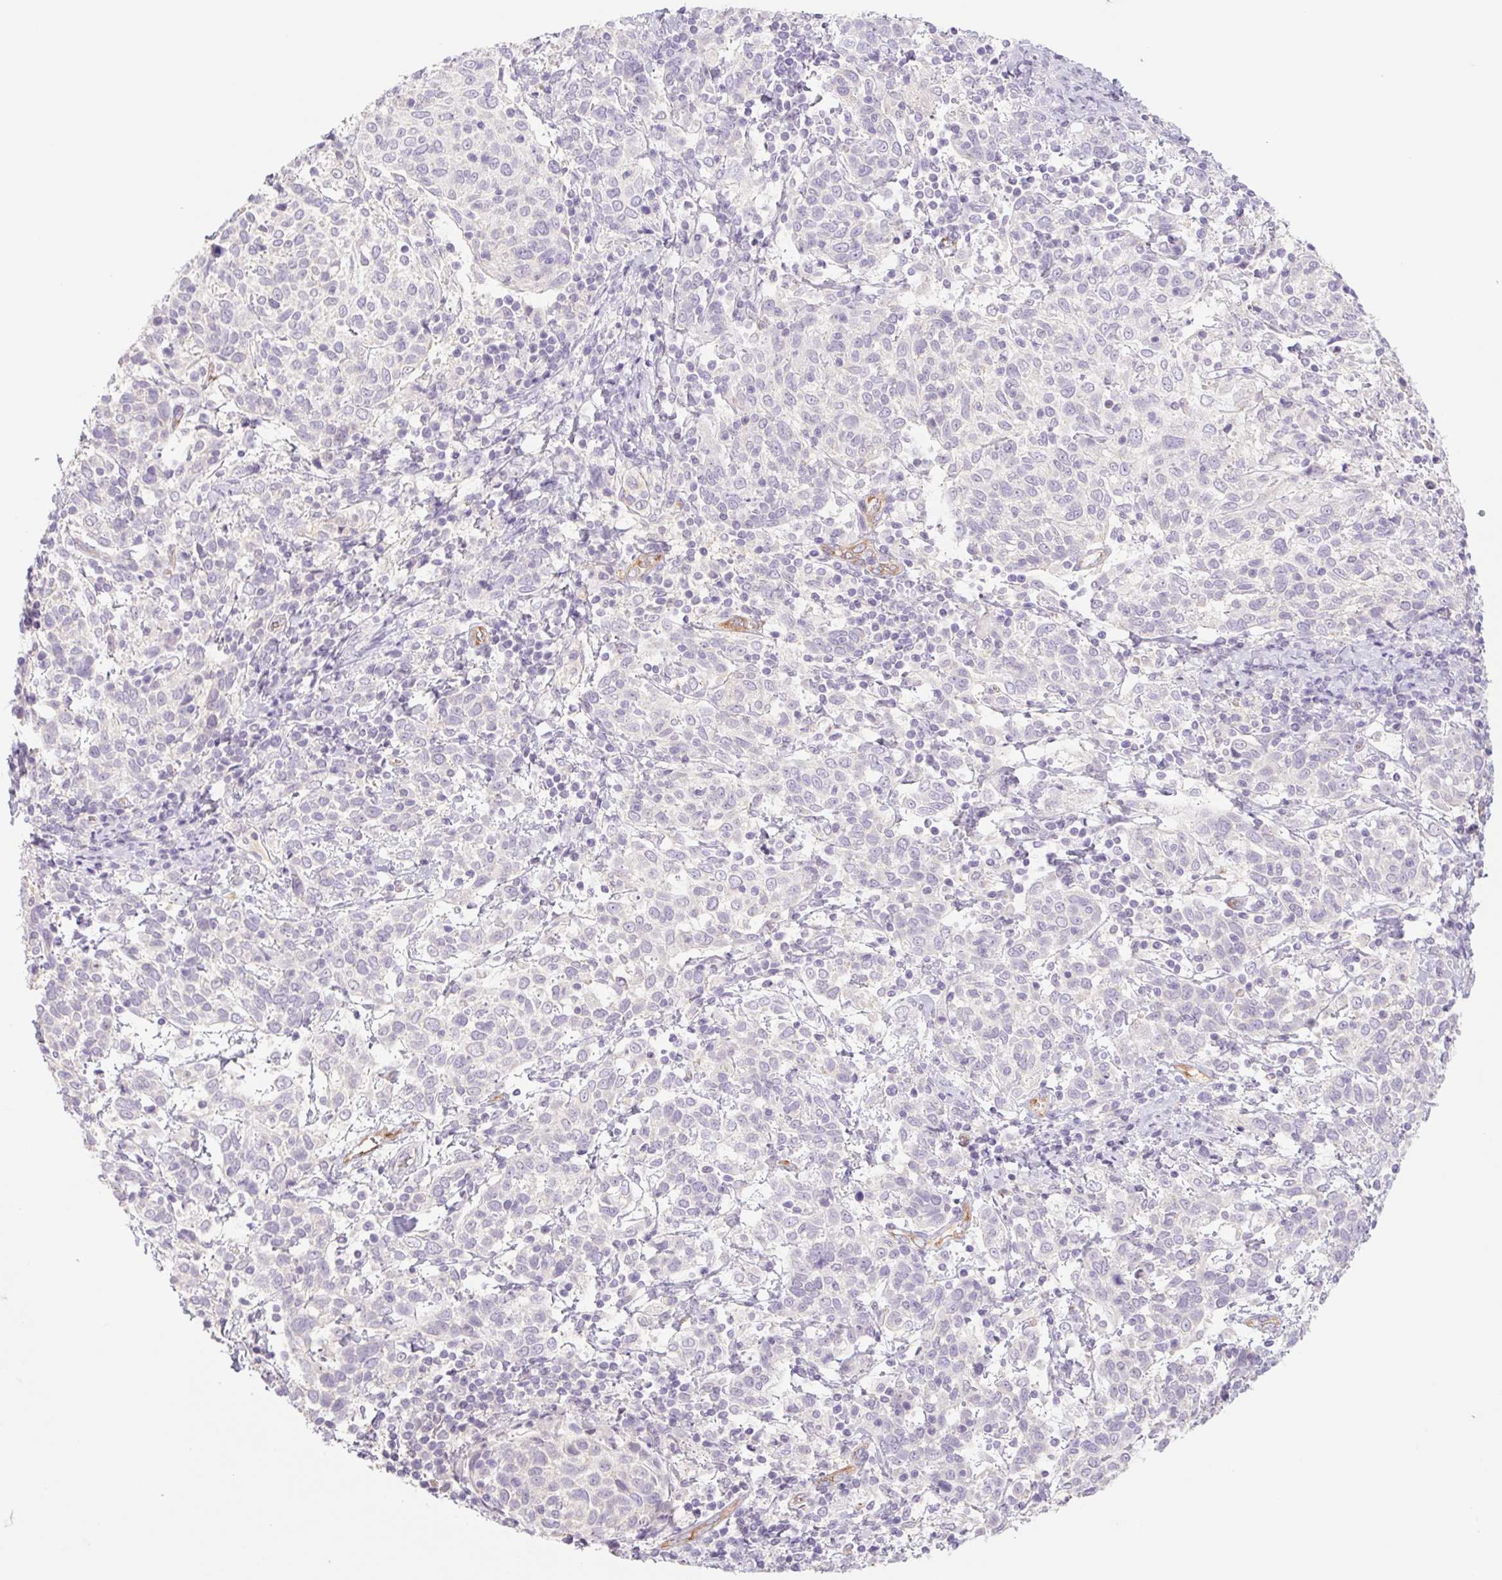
{"staining": {"intensity": "negative", "quantity": "none", "location": "none"}, "tissue": "cervical cancer", "cell_type": "Tumor cells", "image_type": "cancer", "snomed": [{"axis": "morphology", "description": "Squamous cell carcinoma, NOS"}, {"axis": "topography", "description": "Cervix"}], "caption": "Cervical cancer was stained to show a protein in brown. There is no significant staining in tumor cells.", "gene": "IGFL3", "patient": {"sex": "female", "age": 61}}